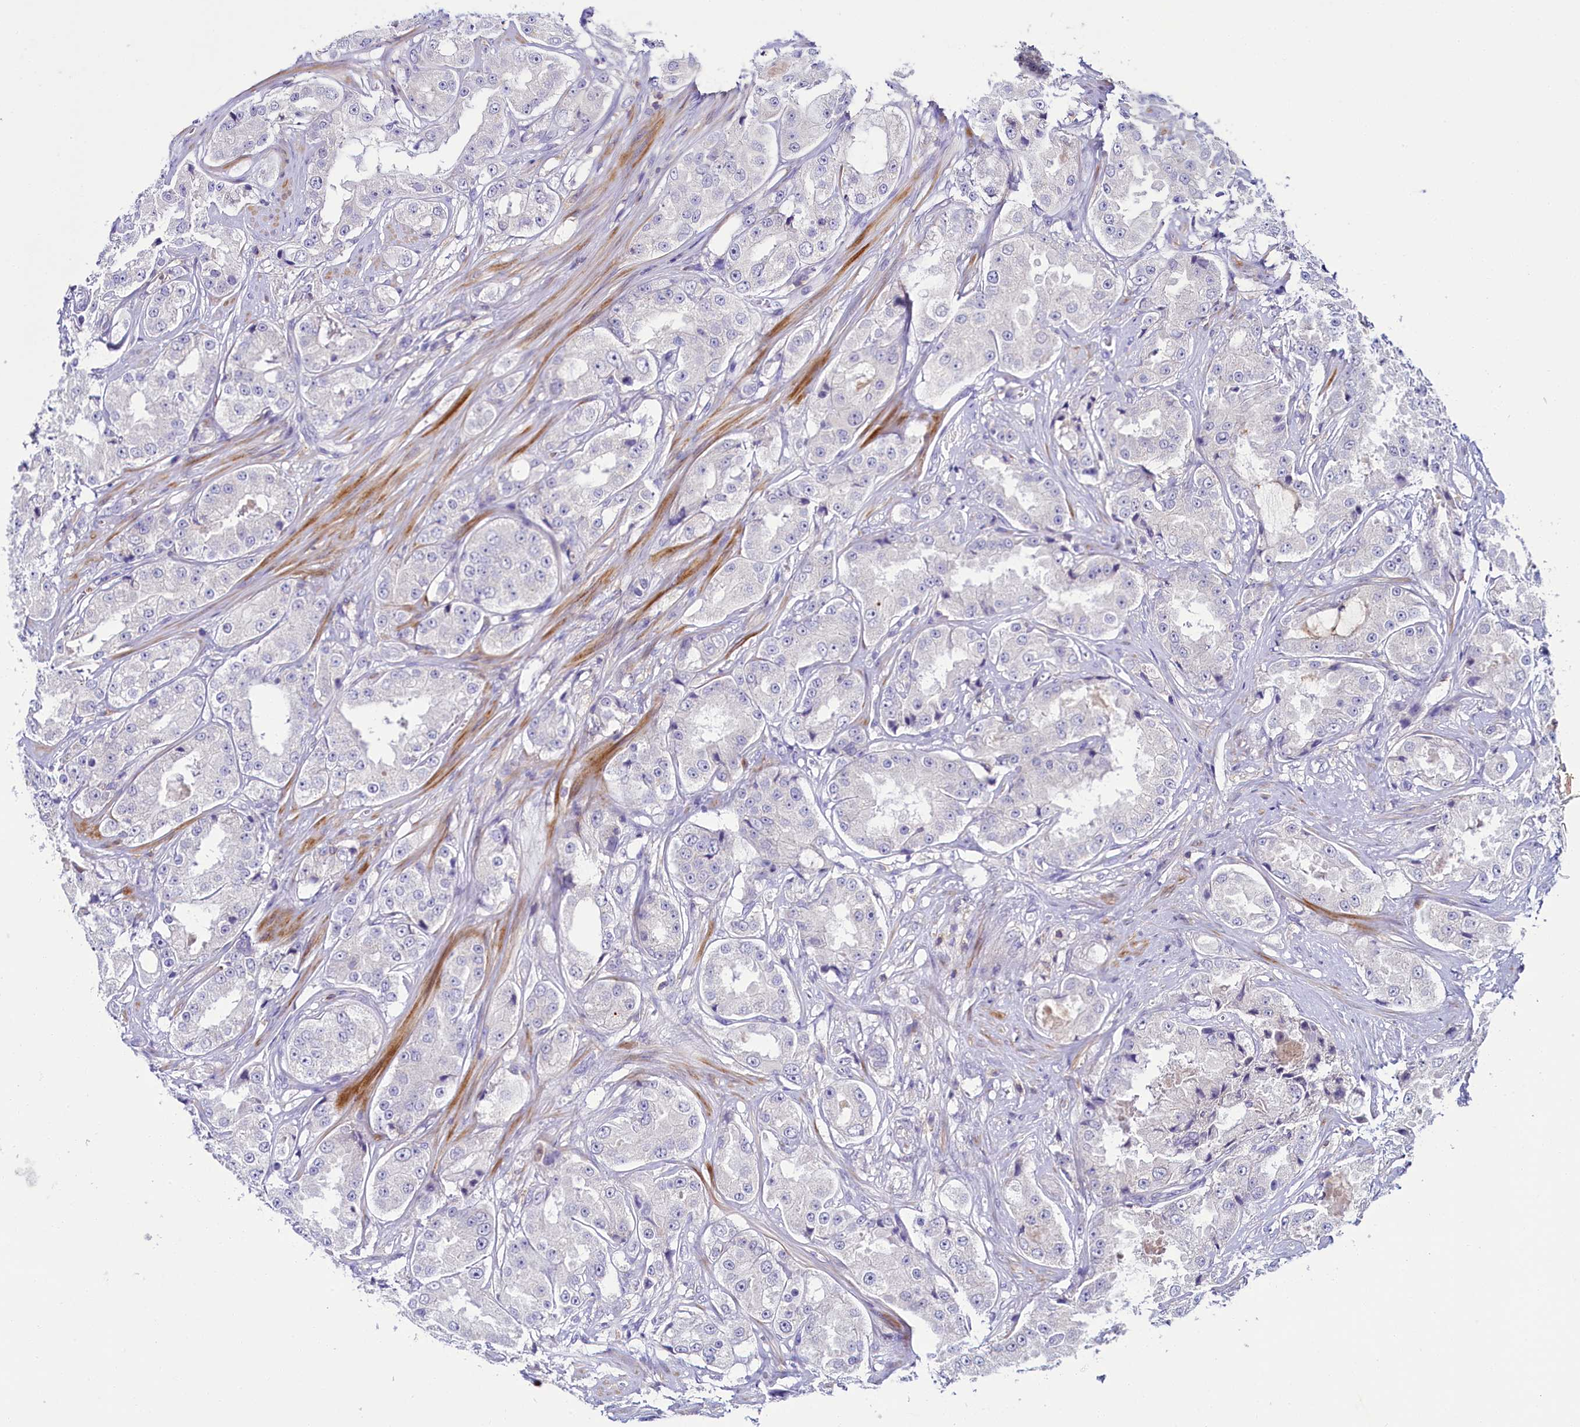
{"staining": {"intensity": "negative", "quantity": "none", "location": "none"}, "tissue": "prostate cancer", "cell_type": "Tumor cells", "image_type": "cancer", "snomed": [{"axis": "morphology", "description": "Adenocarcinoma, High grade"}, {"axis": "topography", "description": "Prostate"}], "caption": "Immunohistochemical staining of human prostate cancer (high-grade adenocarcinoma) shows no significant expression in tumor cells.", "gene": "FGFR2", "patient": {"sex": "male", "age": 73}}